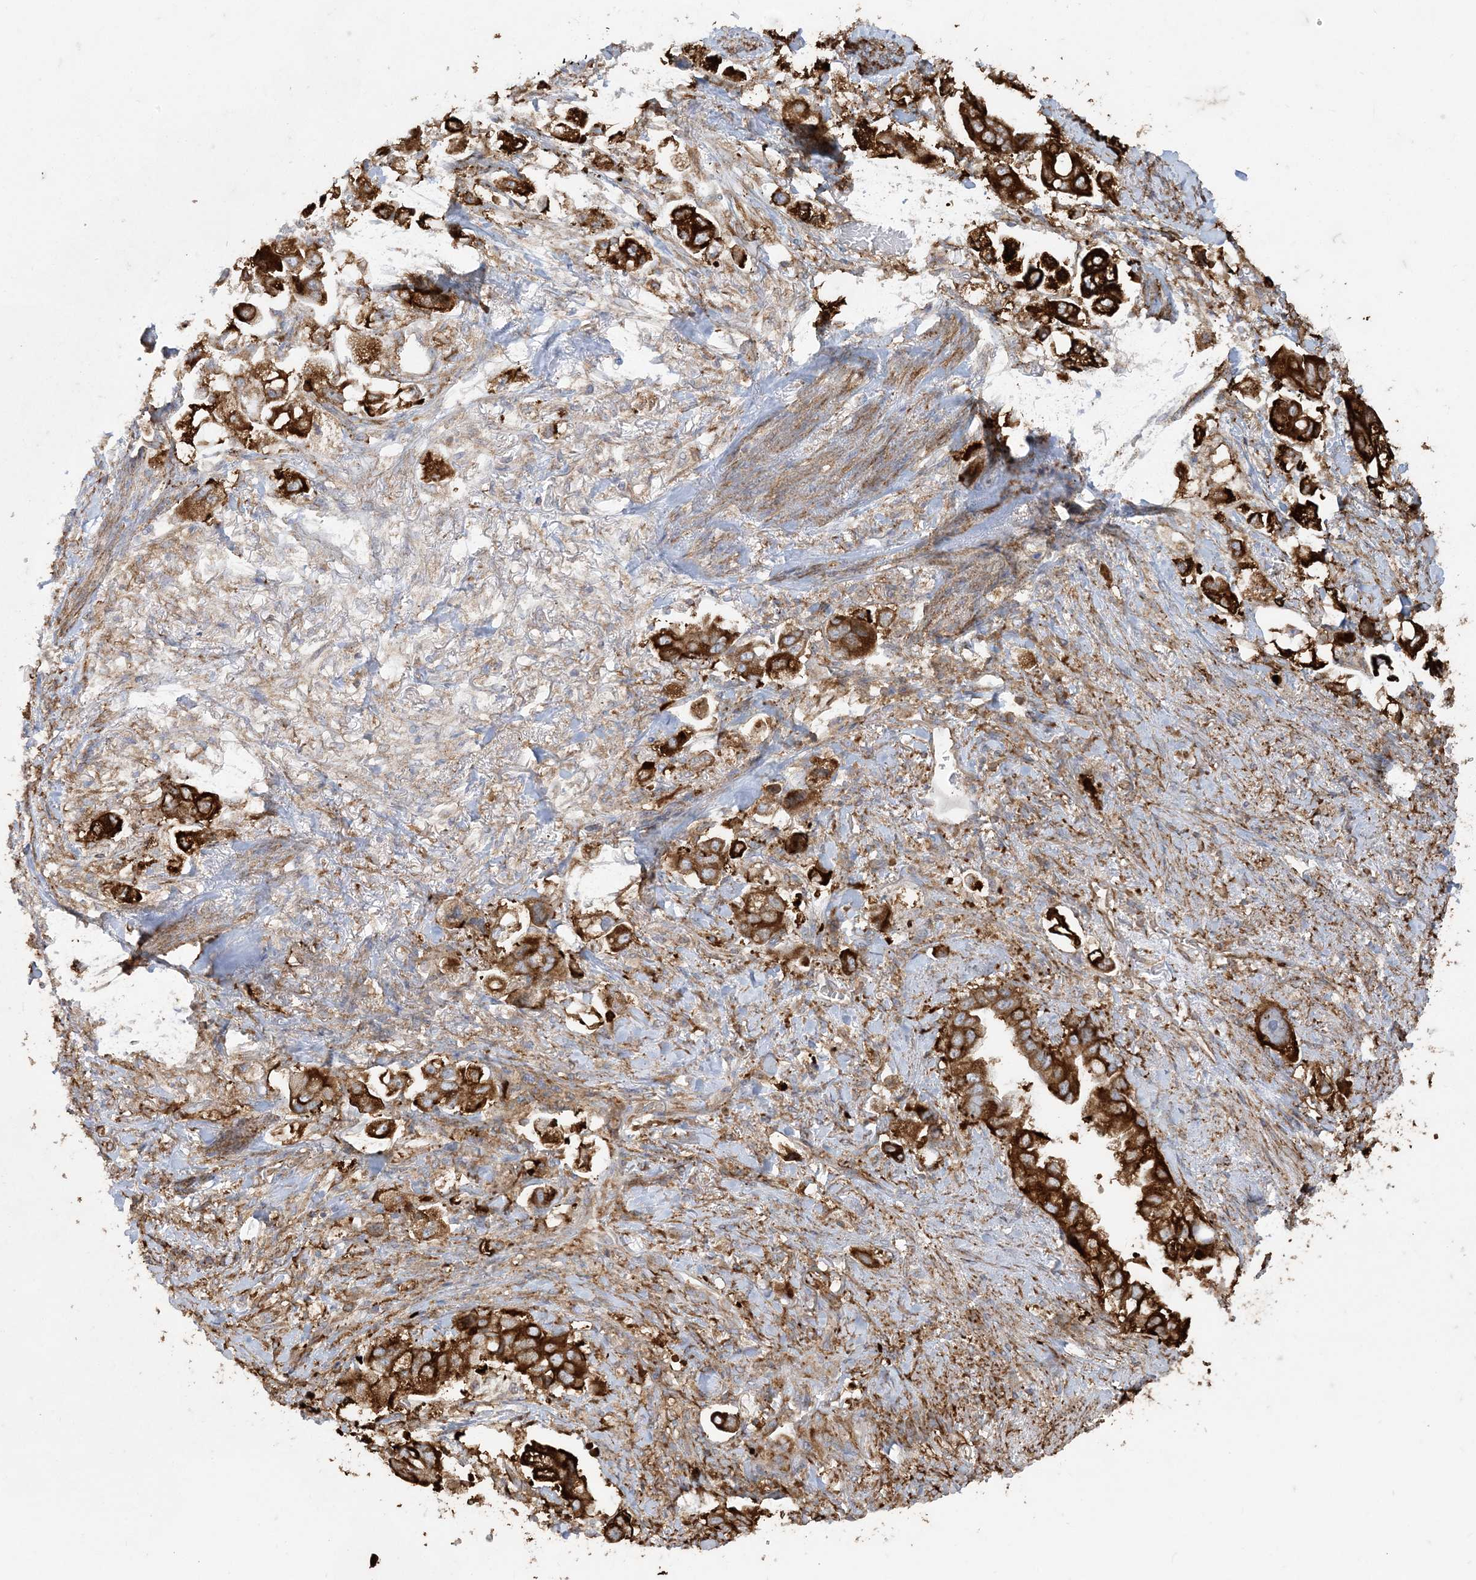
{"staining": {"intensity": "strong", "quantity": ">75%", "location": "cytoplasmic/membranous"}, "tissue": "stomach cancer", "cell_type": "Tumor cells", "image_type": "cancer", "snomed": [{"axis": "morphology", "description": "Adenocarcinoma, NOS"}, {"axis": "topography", "description": "Stomach"}], "caption": "Protein staining reveals strong cytoplasmic/membranous expression in approximately >75% of tumor cells in stomach cancer (adenocarcinoma). The protein is shown in brown color, while the nuclei are stained blue.", "gene": "DERL3", "patient": {"sex": "male", "age": 62}}